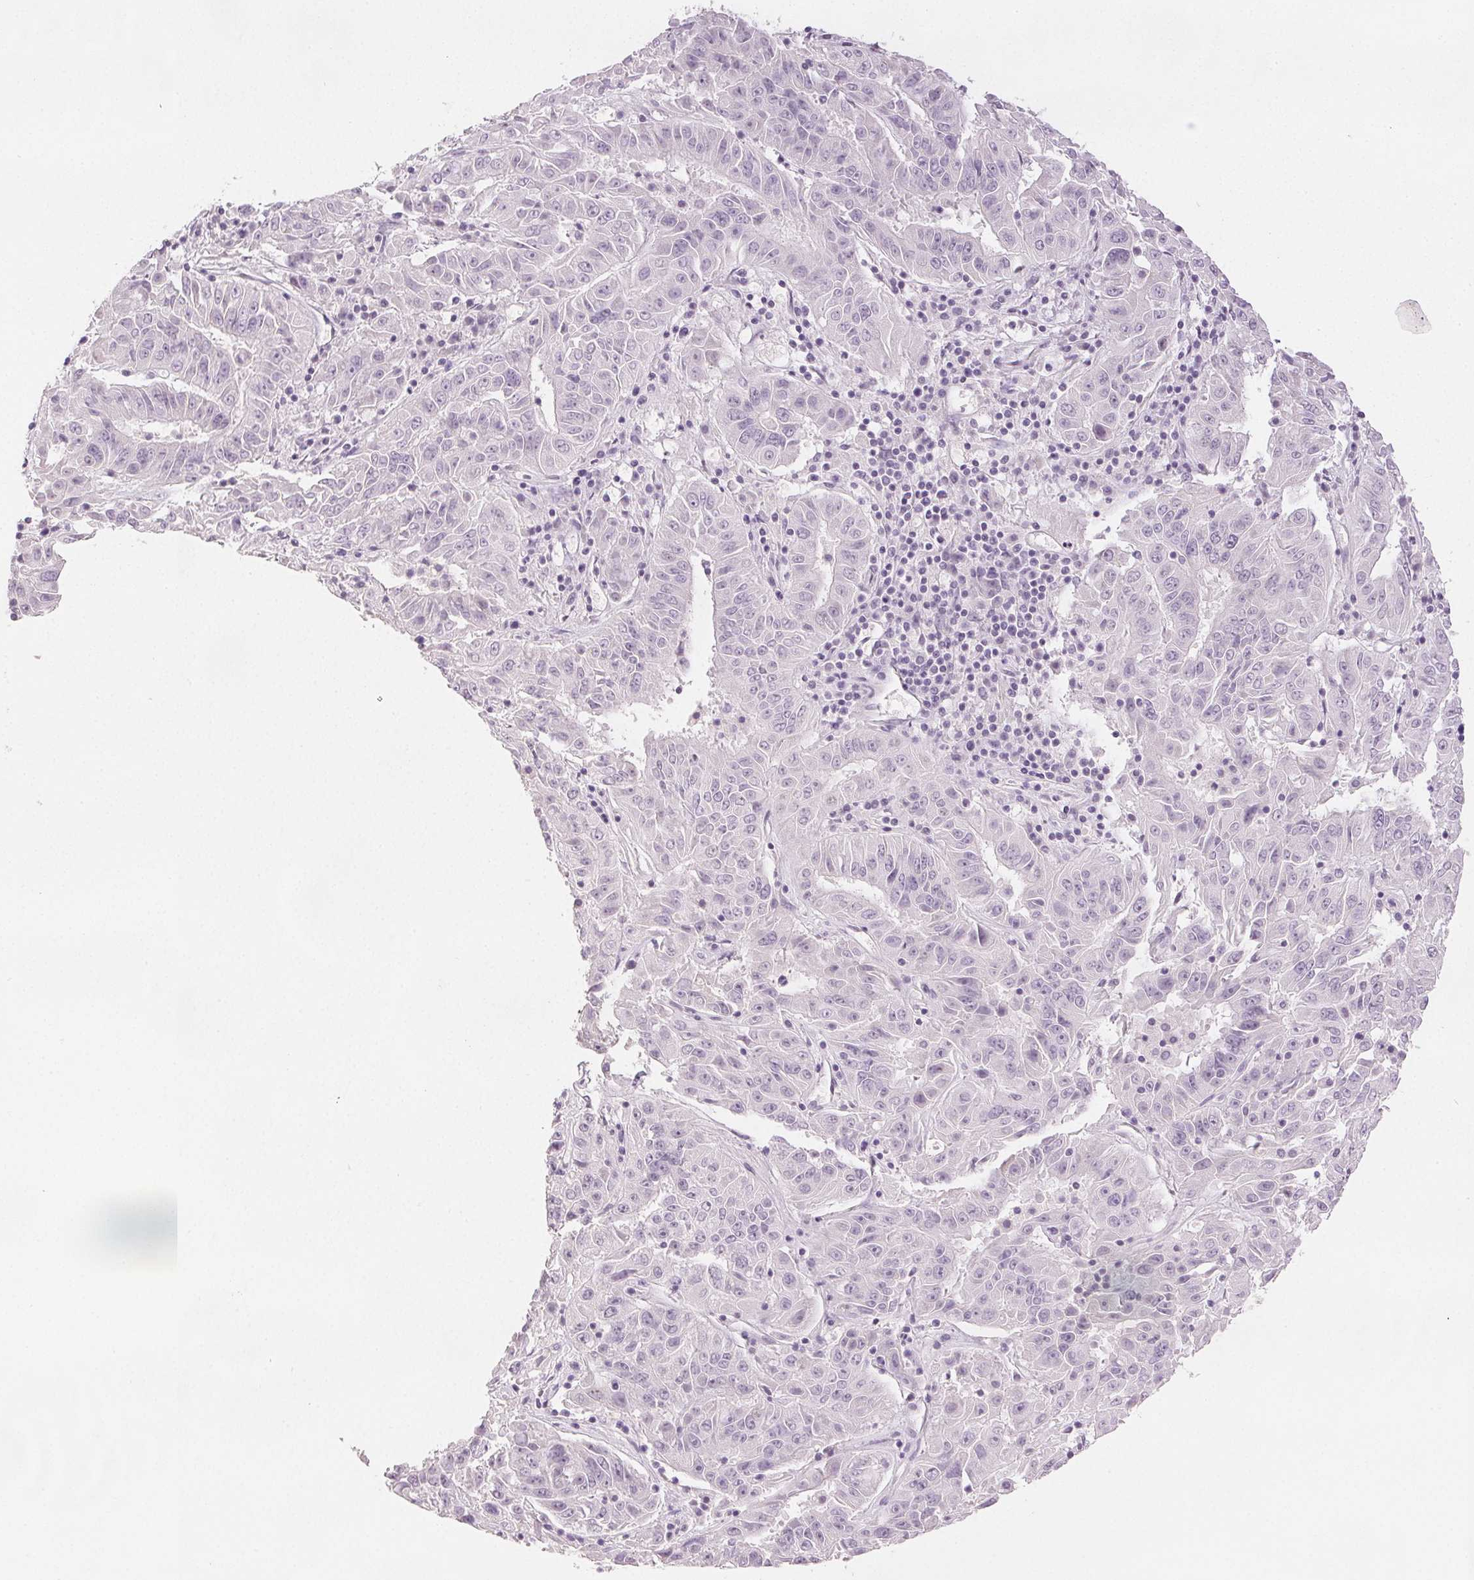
{"staining": {"intensity": "negative", "quantity": "none", "location": "none"}, "tissue": "pancreatic cancer", "cell_type": "Tumor cells", "image_type": "cancer", "snomed": [{"axis": "morphology", "description": "Adenocarcinoma, NOS"}, {"axis": "topography", "description": "Pancreas"}], "caption": "Immunohistochemistry (IHC) of pancreatic cancer (adenocarcinoma) shows no expression in tumor cells.", "gene": "SCGN", "patient": {"sex": "male", "age": 63}}